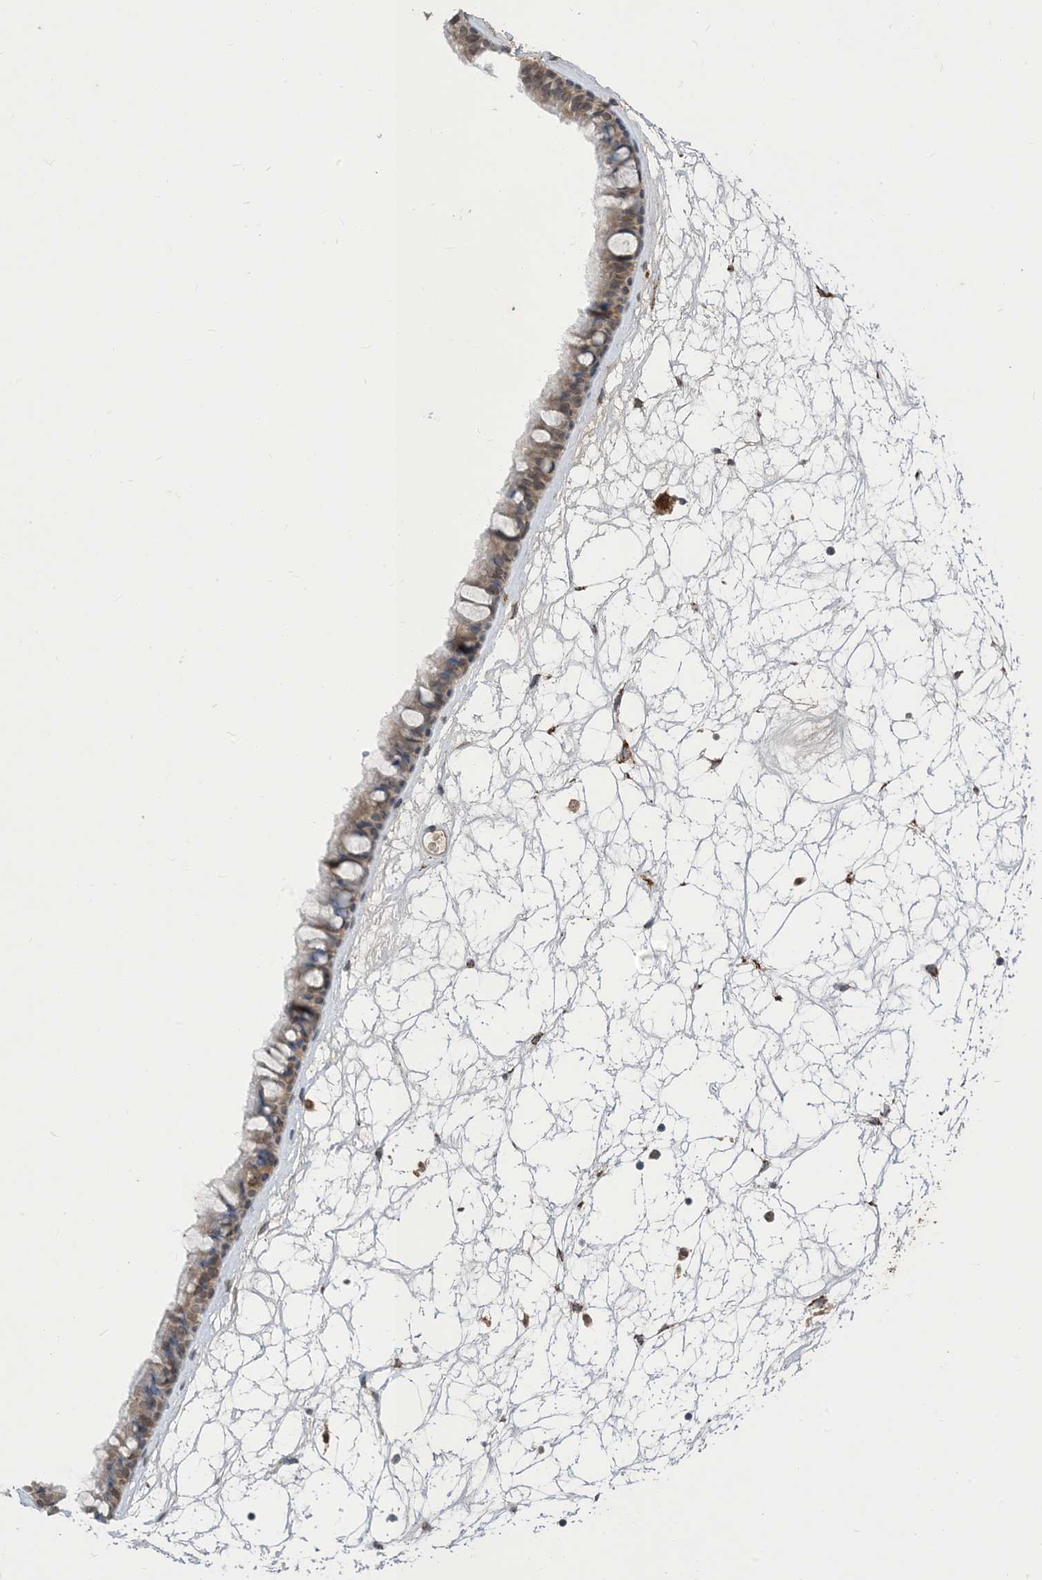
{"staining": {"intensity": "weak", "quantity": "25%-75%", "location": "cytoplasmic/membranous,nuclear"}, "tissue": "nasopharynx", "cell_type": "Respiratory epithelial cells", "image_type": "normal", "snomed": [{"axis": "morphology", "description": "Normal tissue, NOS"}, {"axis": "topography", "description": "Nasopharynx"}], "caption": "Weak cytoplasmic/membranous,nuclear protein staining is appreciated in about 25%-75% of respiratory epithelial cells in nasopharynx.", "gene": "NAGK", "patient": {"sex": "male", "age": 64}}